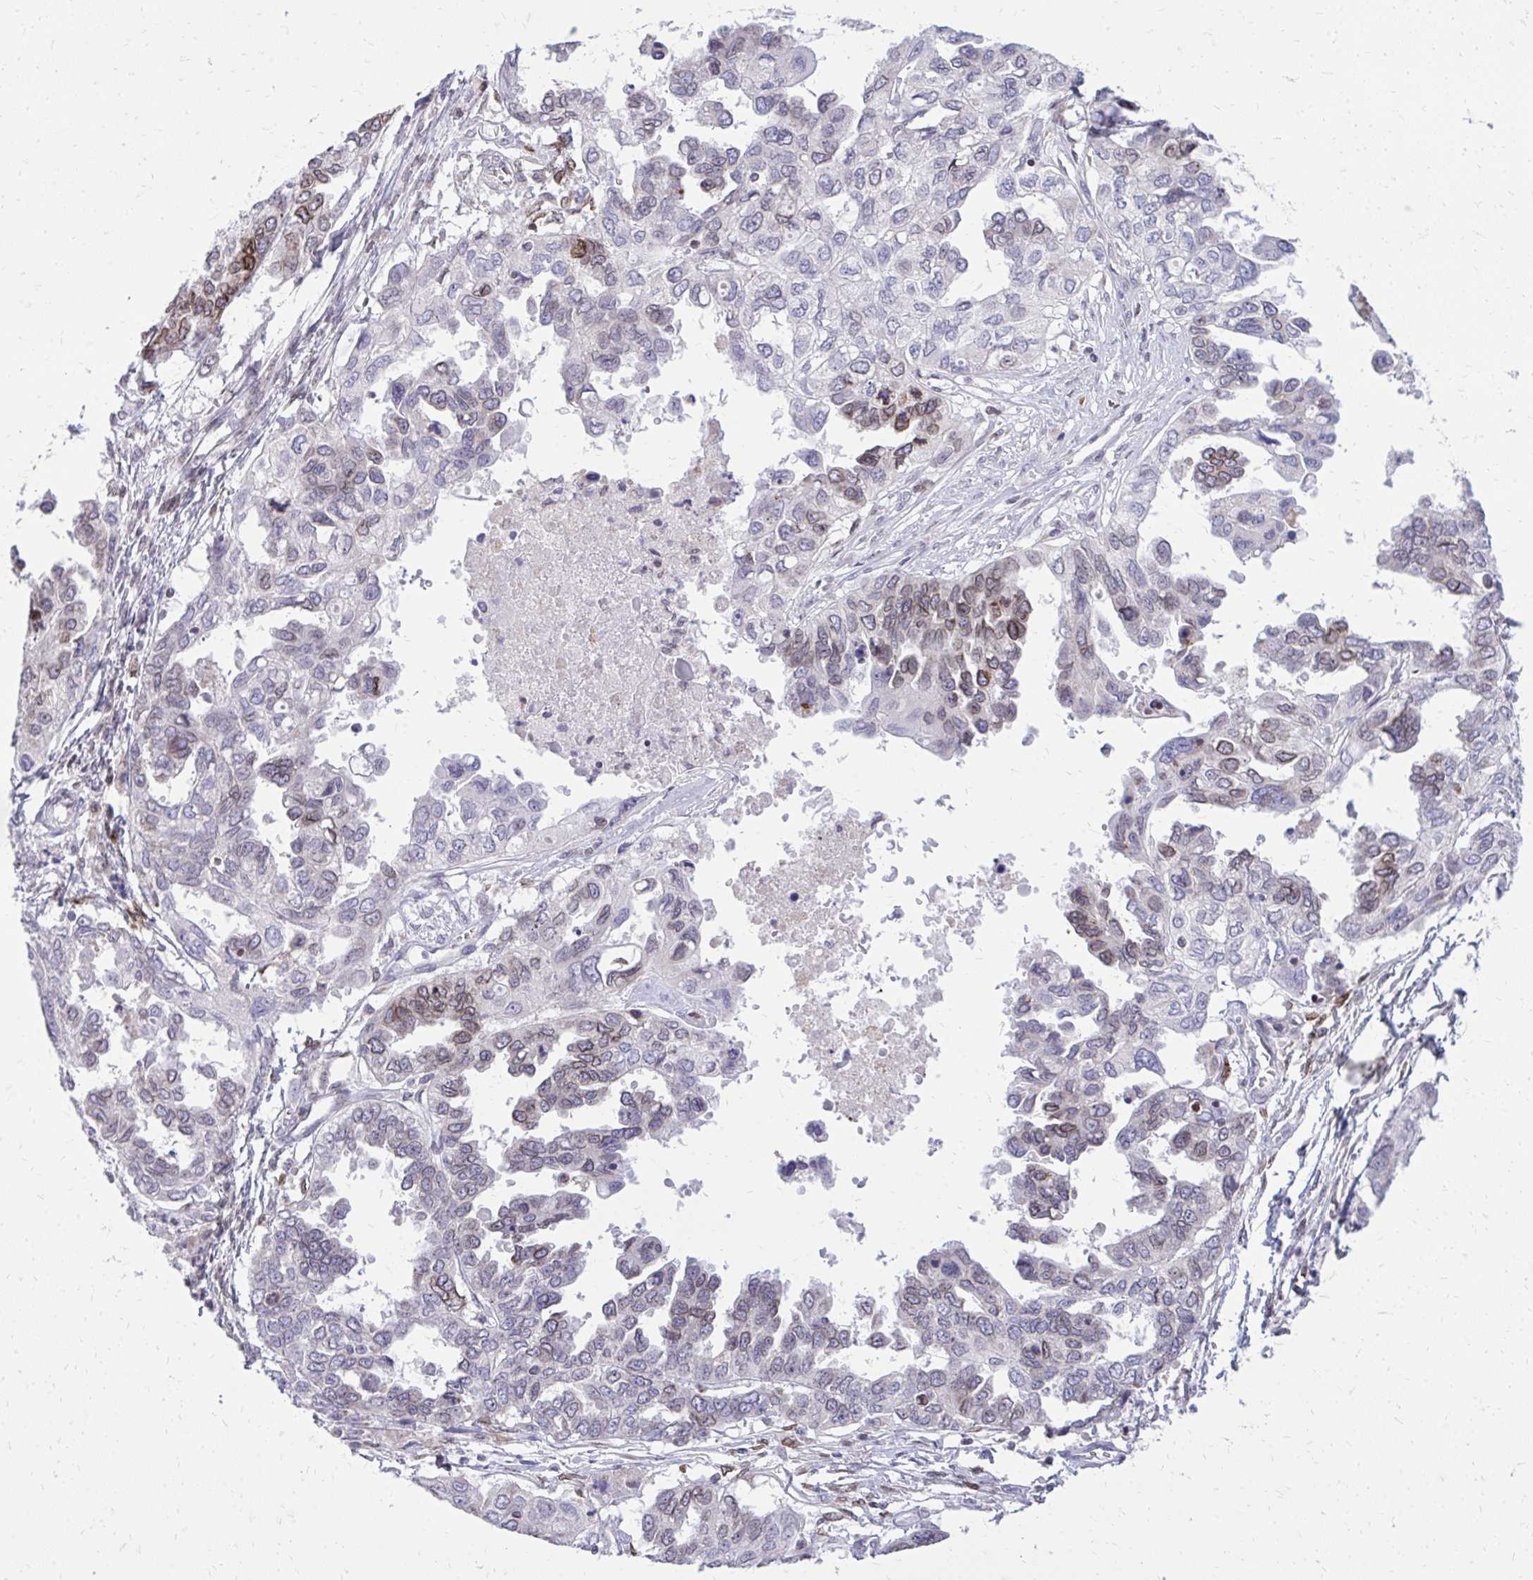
{"staining": {"intensity": "moderate", "quantity": "<25%", "location": "cytoplasmic/membranous,nuclear"}, "tissue": "ovarian cancer", "cell_type": "Tumor cells", "image_type": "cancer", "snomed": [{"axis": "morphology", "description": "Cystadenocarcinoma, serous, NOS"}, {"axis": "topography", "description": "Ovary"}], "caption": "Protein analysis of ovarian serous cystadenocarcinoma tissue reveals moderate cytoplasmic/membranous and nuclear staining in approximately <25% of tumor cells.", "gene": "RPS6KA2", "patient": {"sex": "female", "age": 53}}